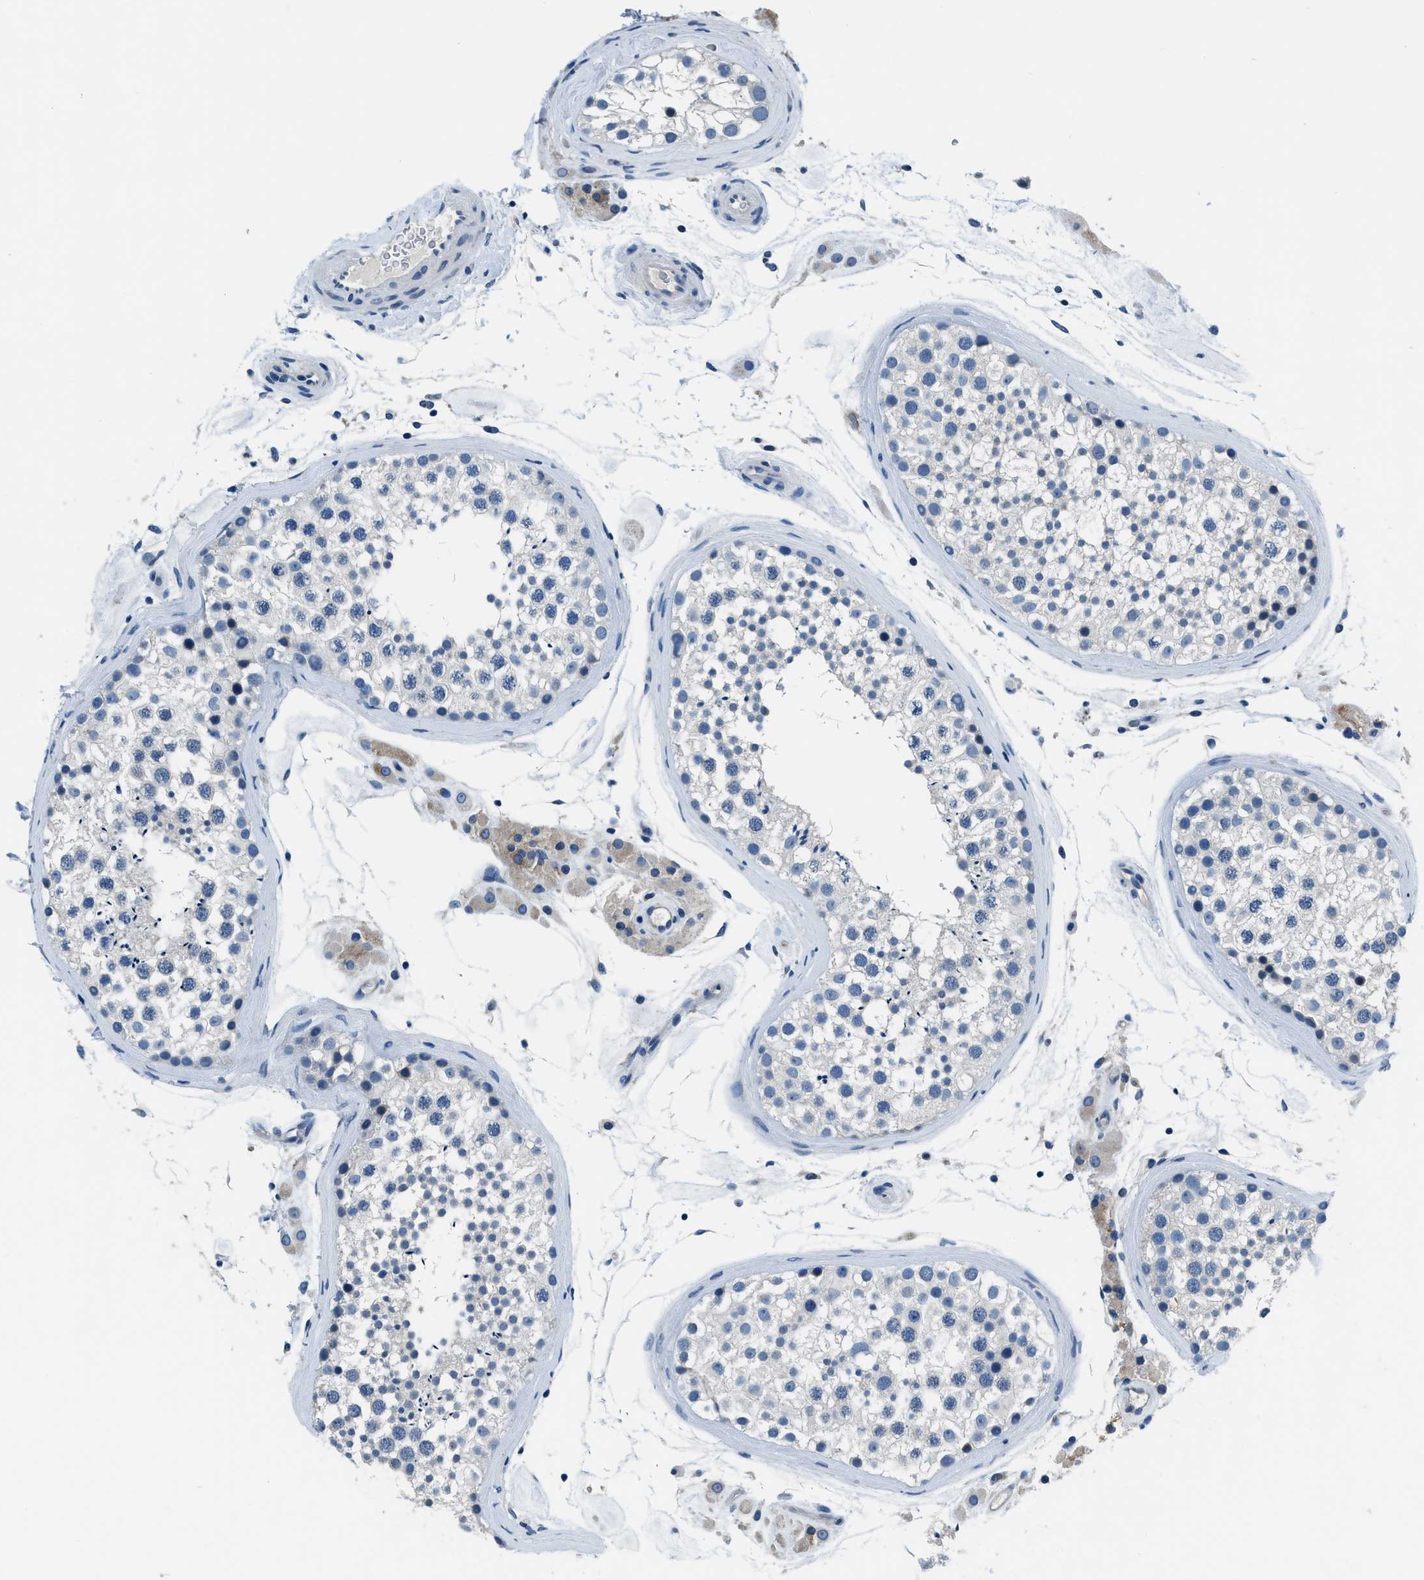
{"staining": {"intensity": "negative", "quantity": "none", "location": "none"}, "tissue": "testis", "cell_type": "Cells in seminiferous ducts", "image_type": "normal", "snomed": [{"axis": "morphology", "description": "Normal tissue, NOS"}, {"axis": "topography", "description": "Testis"}], "caption": "Image shows no protein expression in cells in seminiferous ducts of normal testis. The staining is performed using DAB brown chromogen with nuclei counter-stained in using hematoxylin.", "gene": "GJA3", "patient": {"sex": "male", "age": 46}}